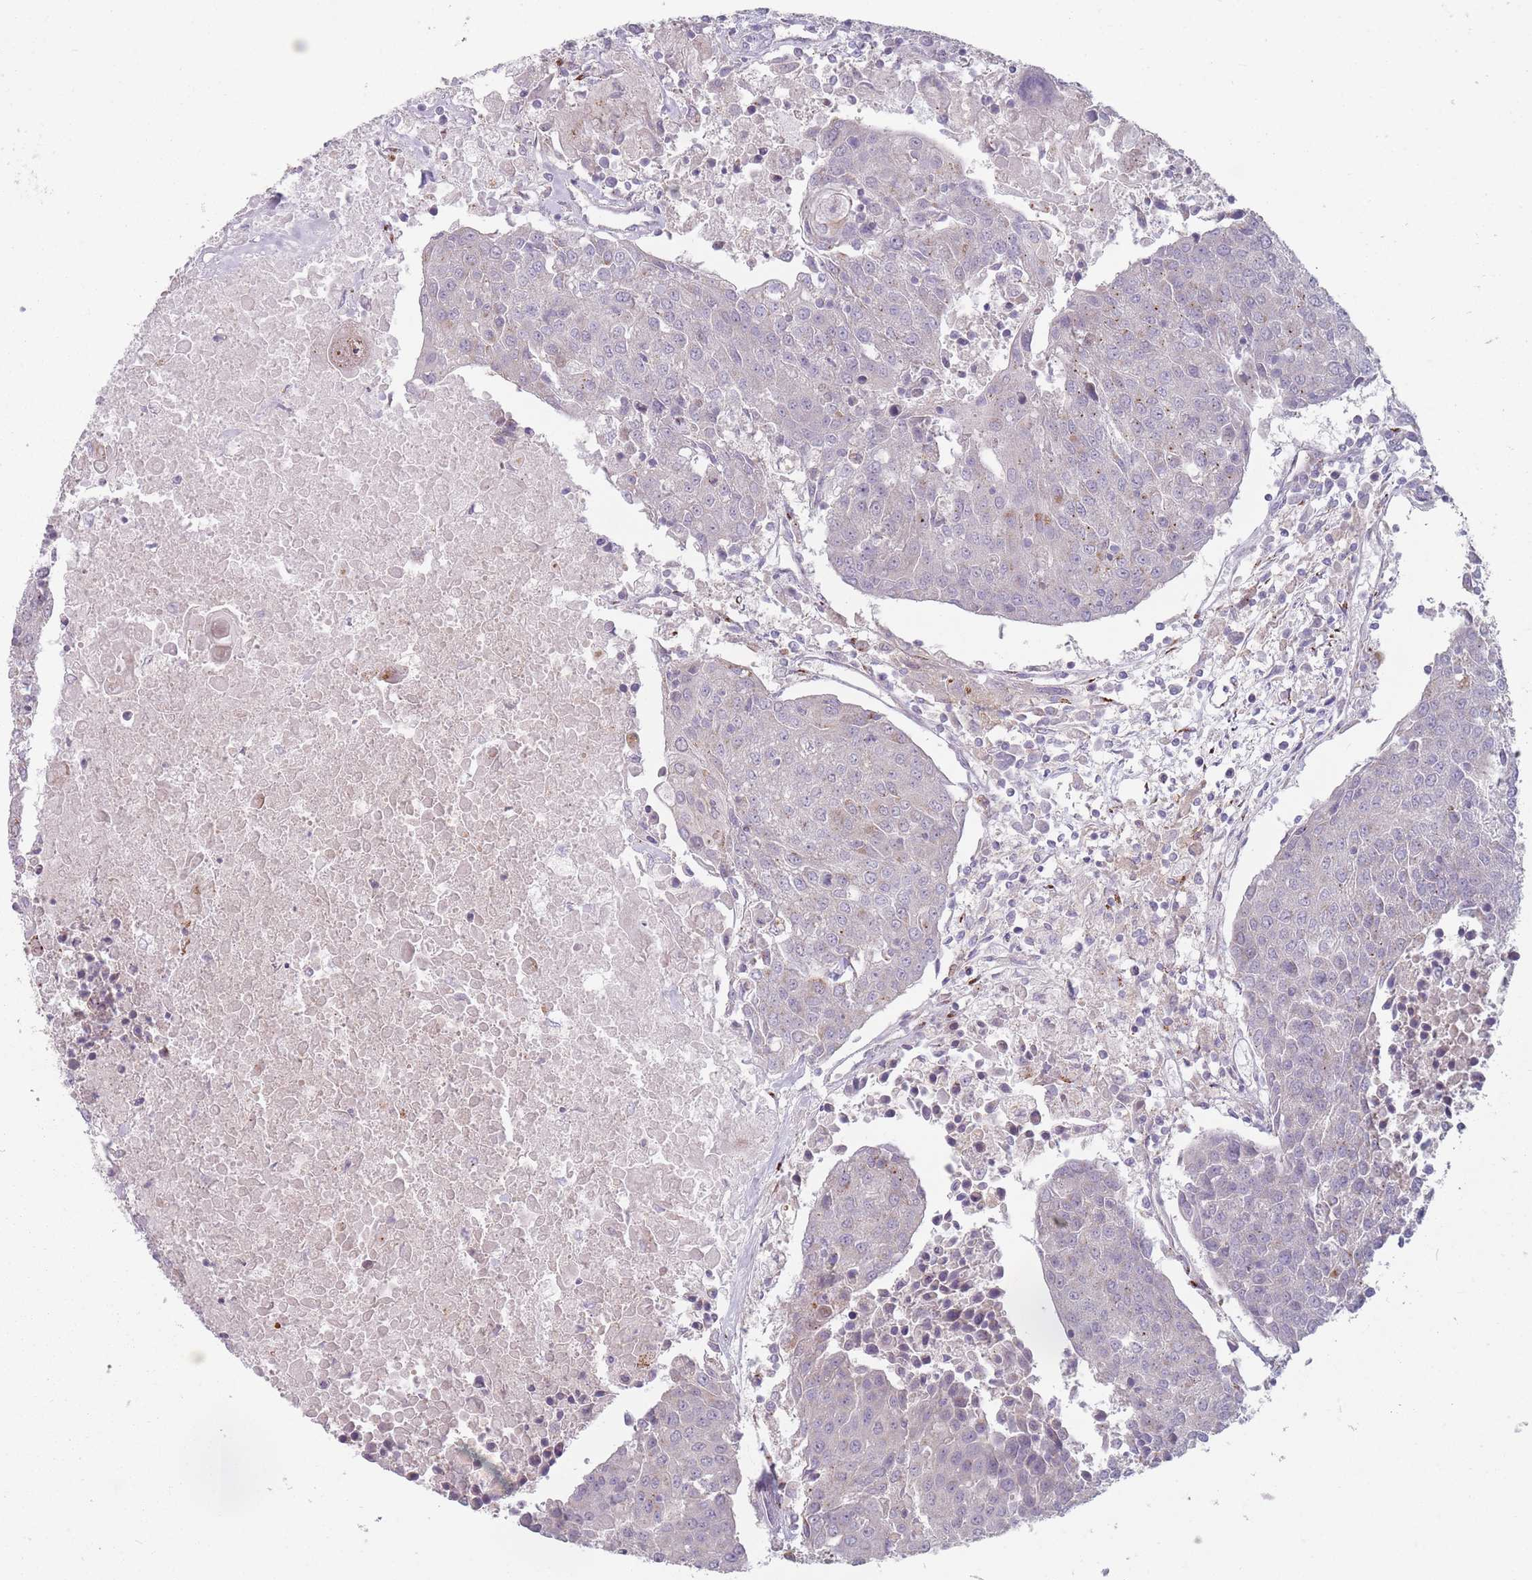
{"staining": {"intensity": "negative", "quantity": "none", "location": "none"}, "tissue": "urothelial cancer", "cell_type": "Tumor cells", "image_type": "cancer", "snomed": [{"axis": "morphology", "description": "Urothelial carcinoma, High grade"}, {"axis": "topography", "description": "Urinary bladder"}], "caption": "Tumor cells are negative for brown protein staining in urothelial cancer.", "gene": "AKAIN1", "patient": {"sex": "female", "age": 85}}